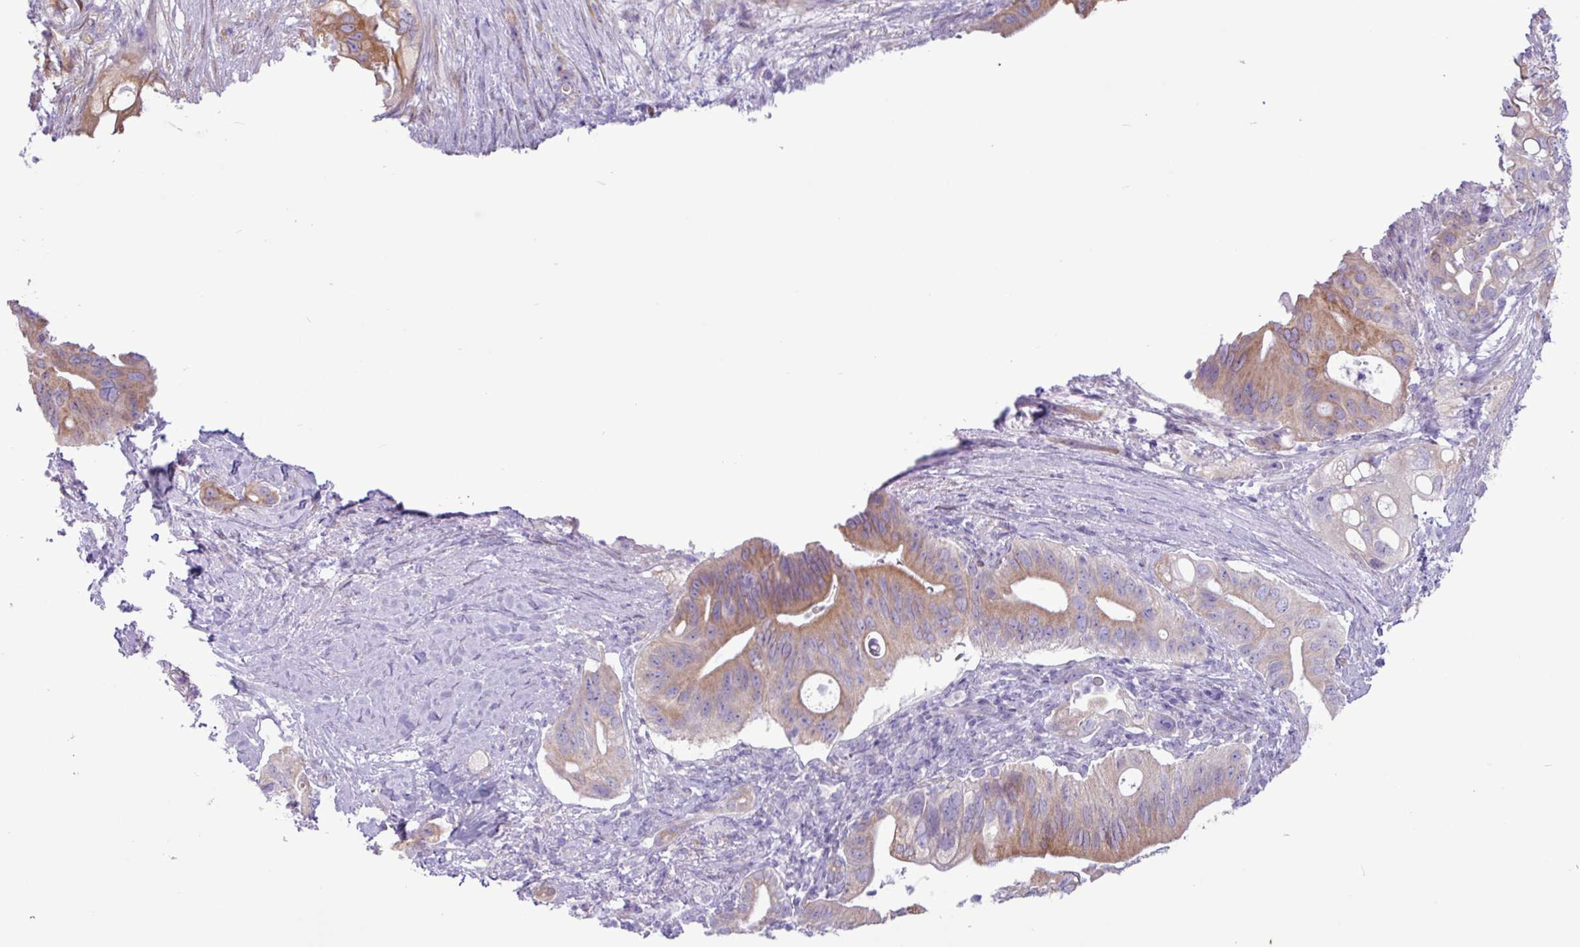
{"staining": {"intensity": "moderate", "quantity": "25%-75%", "location": "cytoplasmic/membranous"}, "tissue": "pancreatic cancer", "cell_type": "Tumor cells", "image_type": "cancer", "snomed": [{"axis": "morphology", "description": "Adenocarcinoma, NOS"}, {"axis": "topography", "description": "Pancreas"}], "caption": "Pancreatic adenocarcinoma was stained to show a protein in brown. There is medium levels of moderate cytoplasmic/membranous positivity in about 25%-75% of tumor cells. The protein is stained brown, and the nuclei are stained in blue (DAB (3,3'-diaminobenzidine) IHC with brightfield microscopy, high magnification).", "gene": "SLC38A1", "patient": {"sex": "female", "age": 72}}